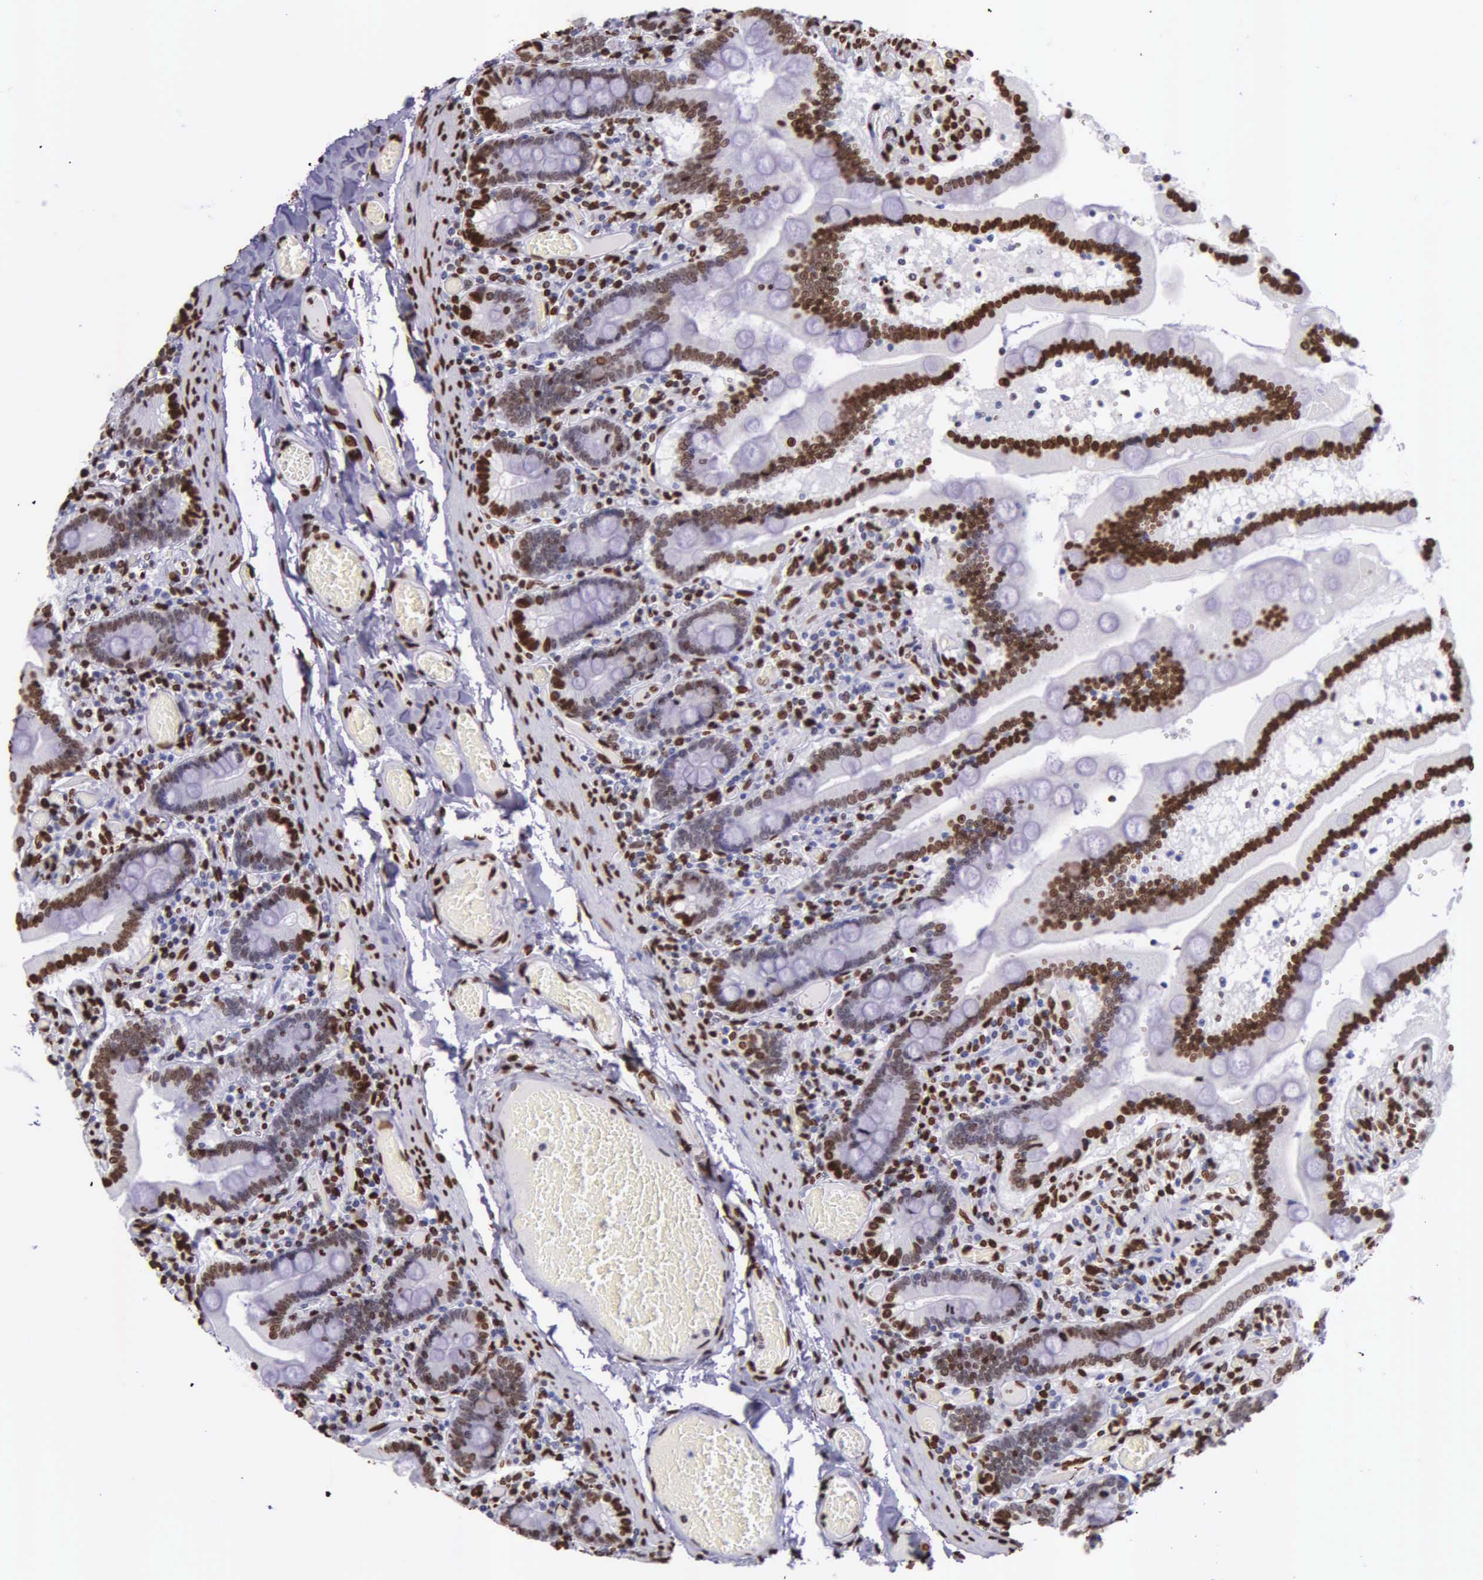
{"staining": {"intensity": "strong", "quantity": ">75%", "location": "nuclear"}, "tissue": "small intestine", "cell_type": "Glandular cells", "image_type": "normal", "snomed": [{"axis": "morphology", "description": "Normal tissue, NOS"}, {"axis": "topography", "description": "Small intestine"}], "caption": "This is a micrograph of immunohistochemistry (IHC) staining of normal small intestine, which shows strong positivity in the nuclear of glandular cells.", "gene": "H1", "patient": {"sex": "male", "age": 59}}